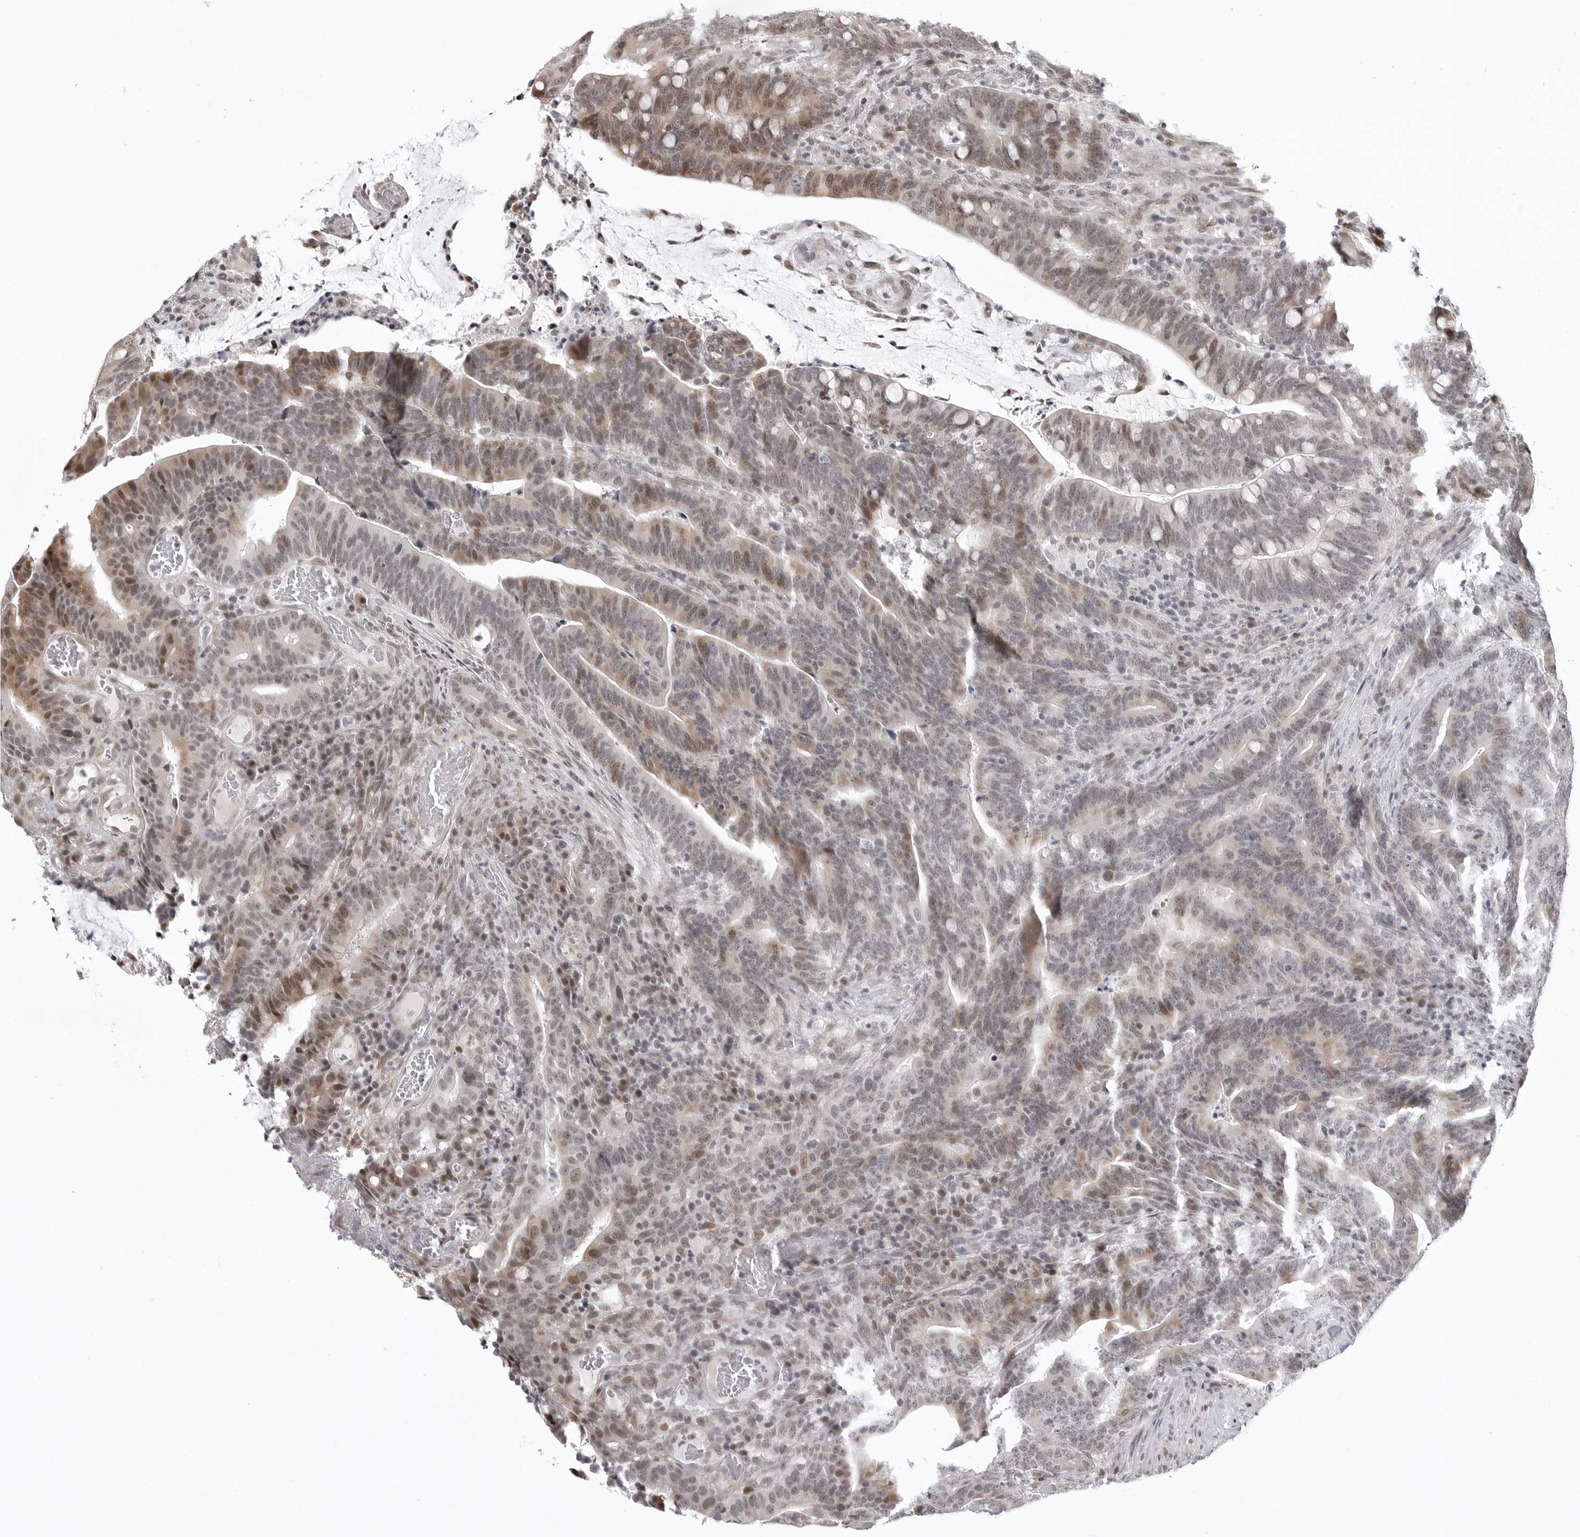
{"staining": {"intensity": "moderate", "quantity": "<25%", "location": "cytoplasmic/membranous,nuclear"}, "tissue": "colorectal cancer", "cell_type": "Tumor cells", "image_type": "cancer", "snomed": [{"axis": "morphology", "description": "Adenocarcinoma, NOS"}, {"axis": "topography", "description": "Colon"}], "caption": "An image of colorectal cancer stained for a protein demonstrates moderate cytoplasmic/membranous and nuclear brown staining in tumor cells.", "gene": "PHF3", "patient": {"sex": "female", "age": 66}}